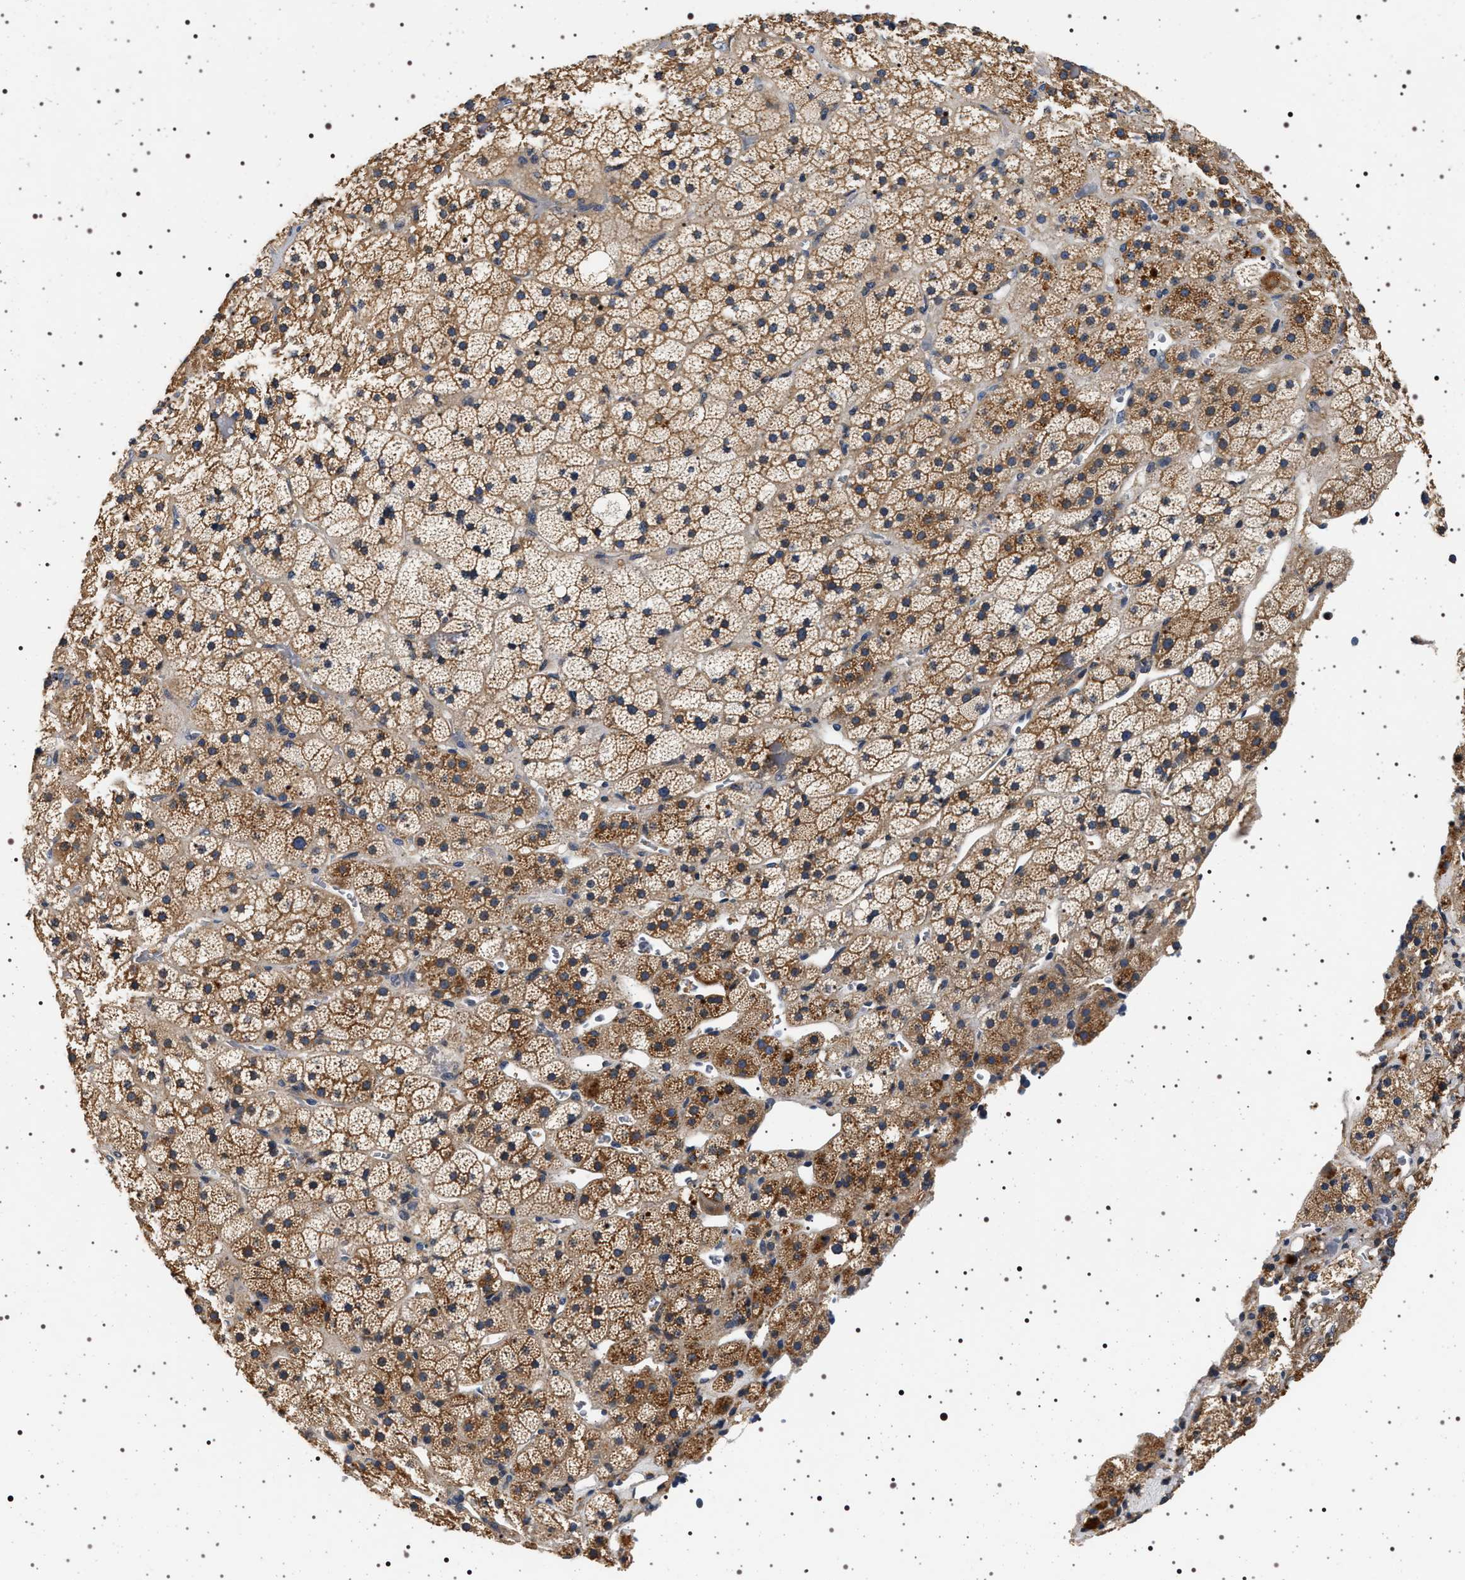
{"staining": {"intensity": "moderate", "quantity": ">75%", "location": "cytoplasmic/membranous"}, "tissue": "adrenal gland", "cell_type": "Glandular cells", "image_type": "normal", "snomed": [{"axis": "morphology", "description": "Normal tissue, NOS"}, {"axis": "topography", "description": "Adrenal gland"}], "caption": "Moderate cytoplasmic/membranous protein staining is identified in approximately >75% of glandular cells in adrenal gland.", "gene": "DCBLD2", "patient": {"sex": "male", "age": 57}}